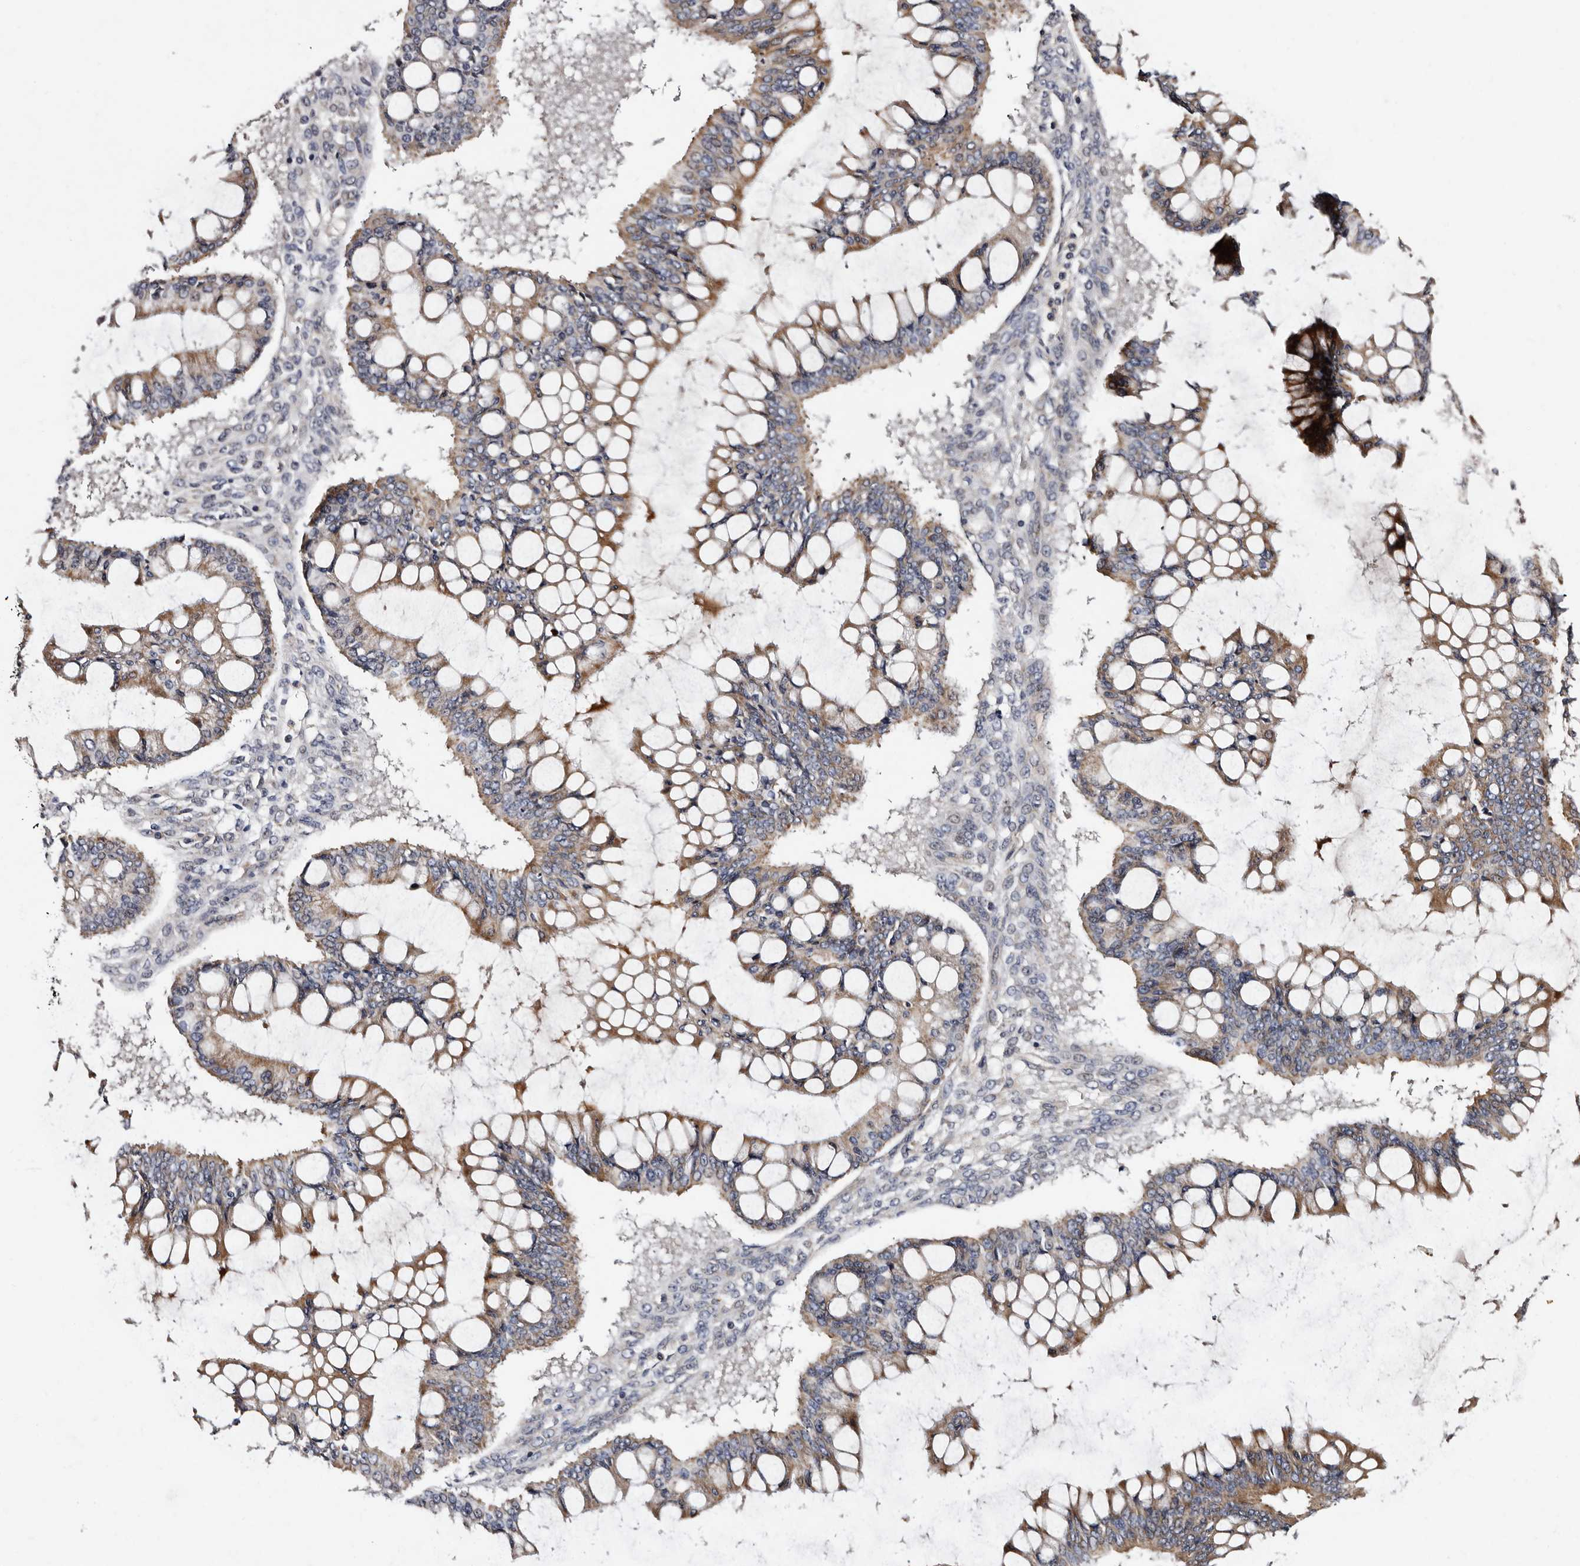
{"staining": {"intensity": "moderate", "quantity": ">75%", "location": "cytoplasmic/membranous"}, "tissue": "ovarian cancer", "cell_type": "Tumor cells", "image_type": "cancer", "snomed": [{"axis": "morphology", "description": "Cystadenocarcinoma, mucinous, NOS"}, {"axis": "topography", "description": "Ovary"}], "caption": "Ovarian cancer stained with immunohistochemistry exhibits moderate cytoplasmic/membranous positivity in approximately >75% of tumor cells.", "gene": "ADCK5", "patient": {"sex": "female", "age": 73}}